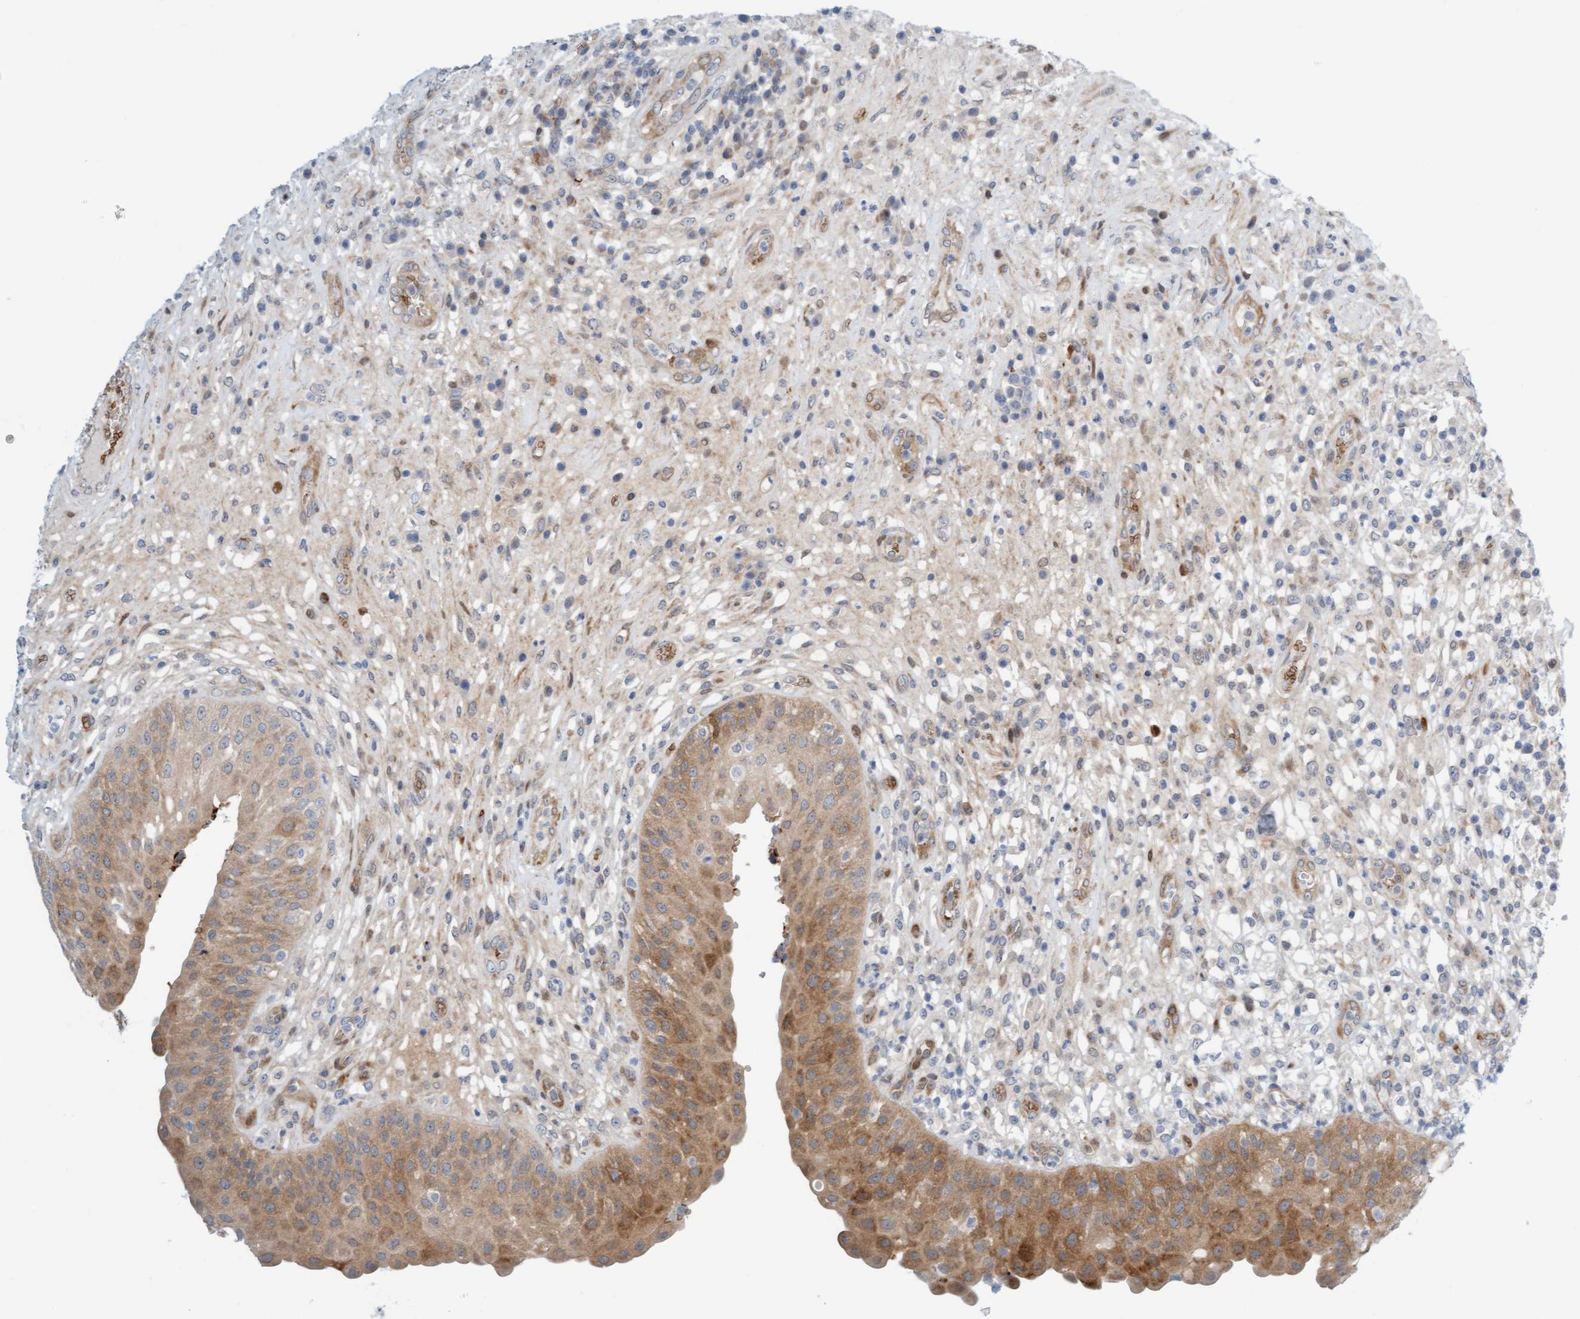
{"staining": {"intensity": "moderate", "quantity": ">75%", "location": "cytoplasmic/membranous,nuclear"}, "tissue": "urinary bladder", "cell_type": "Urothelial cells", "image_type": "normal", "snomed": [{"axis": "morphology", "description": "Normal tissue, NOS"}, {"axis": "topography", "description": "Urinary bladder"}], "caption": "This image displays unremarkable urinary bladder stained with immunohistochemistry (IHC) to label a protein in brown. The cytoplasmic/membranous,nuclear of urothelial cells show moderate positivity for the protein. Nuclei are counter-stained blue.", "gene": "EIF4EBP1", "patient": {"sex": "female", "age": 62}}